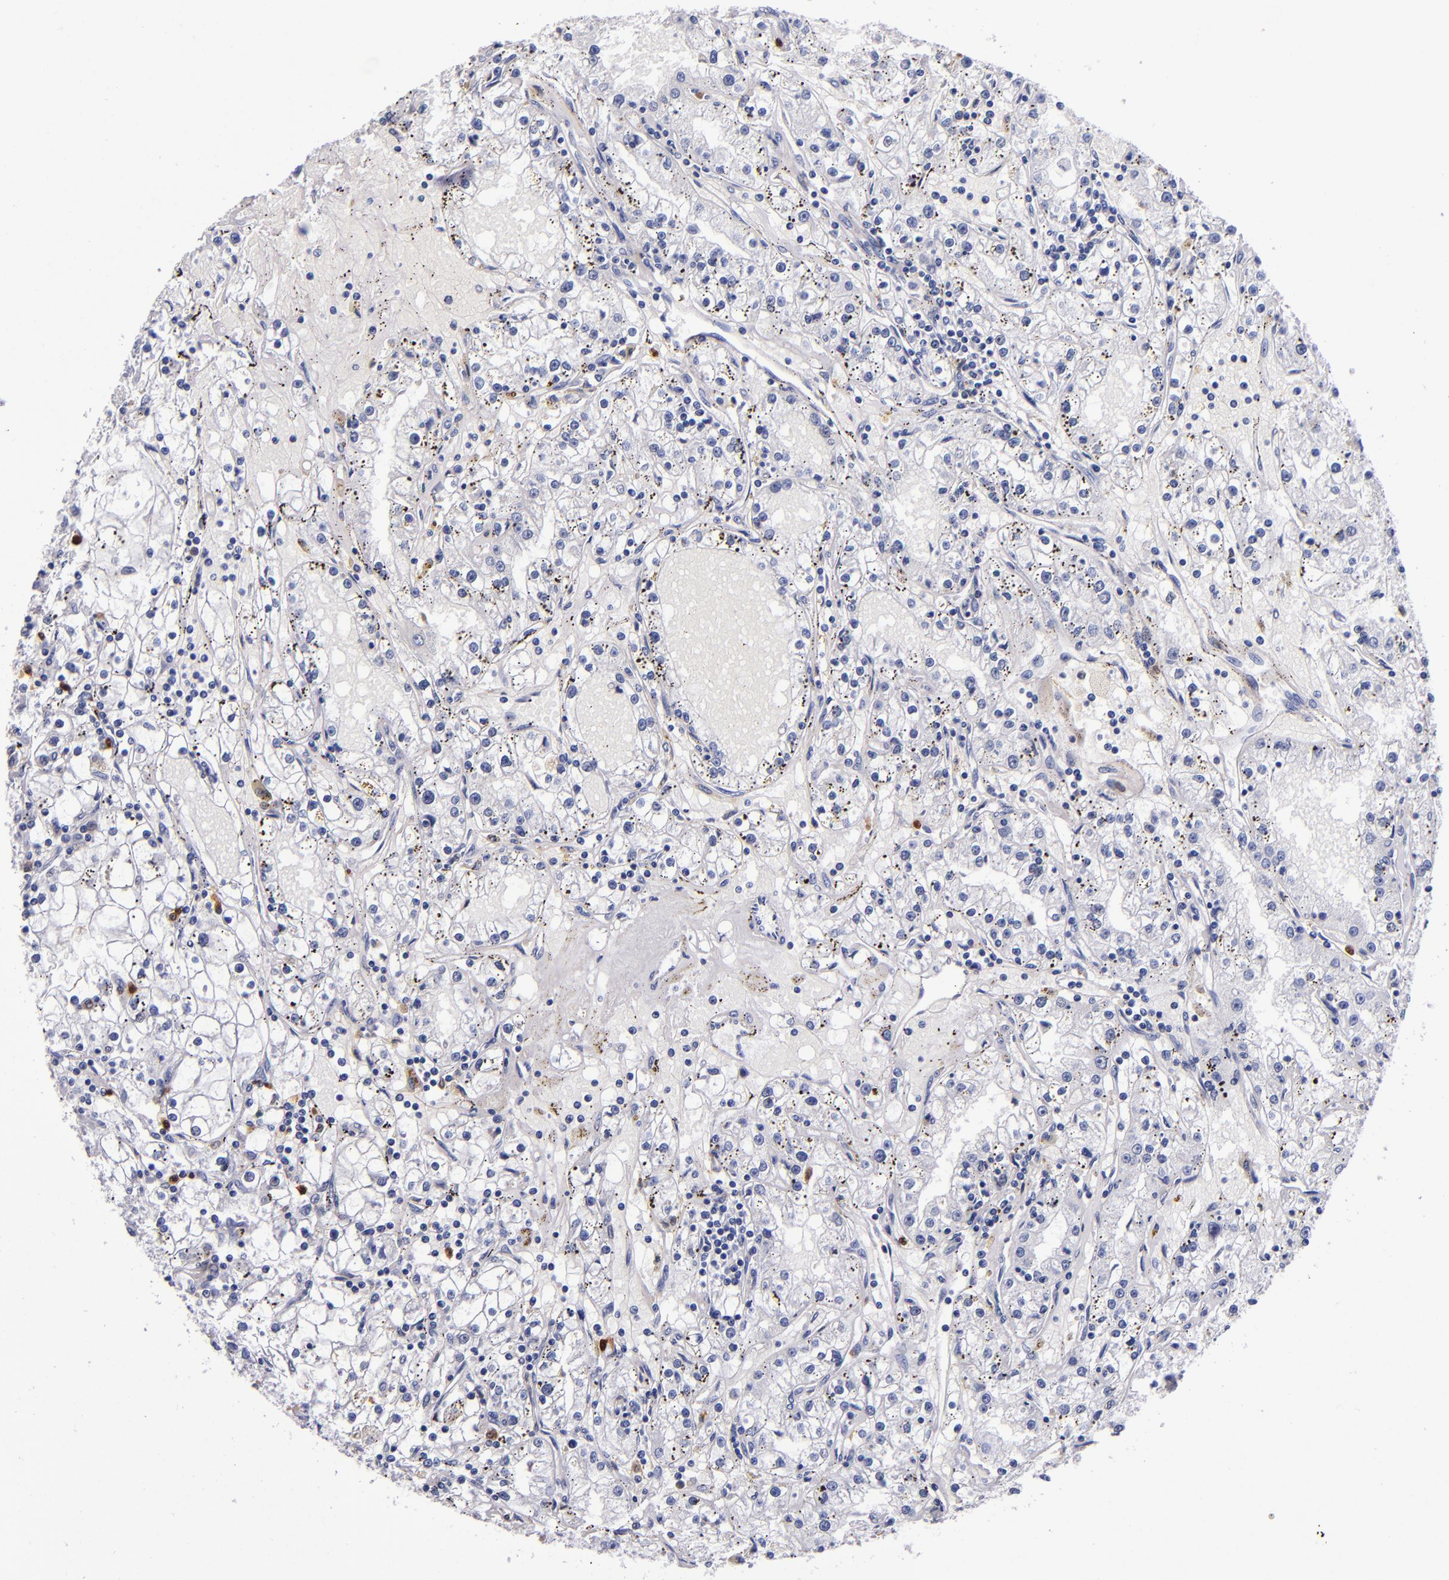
{"staining": {"intensity": "negative", "quantity": "none", "location": "none"}, "tissue": "renal cancer", "cell_type": "Tumor cells", "image_type": "cancer", "snomed": [{"axis": "morphology", "description": "Adenocarcinoma, NOS"}, {"axis": "topography", "description": "Kidney"}], "caption": "This image is of renal cancer (adenocarcinoma) stained with immunohistochemistry to label a protein in brown with the nuclei are counter-stained blue. There is no expression in tumor cells.", "gene": "S100A8", "patient": {"sex": "male", "age": 56}}